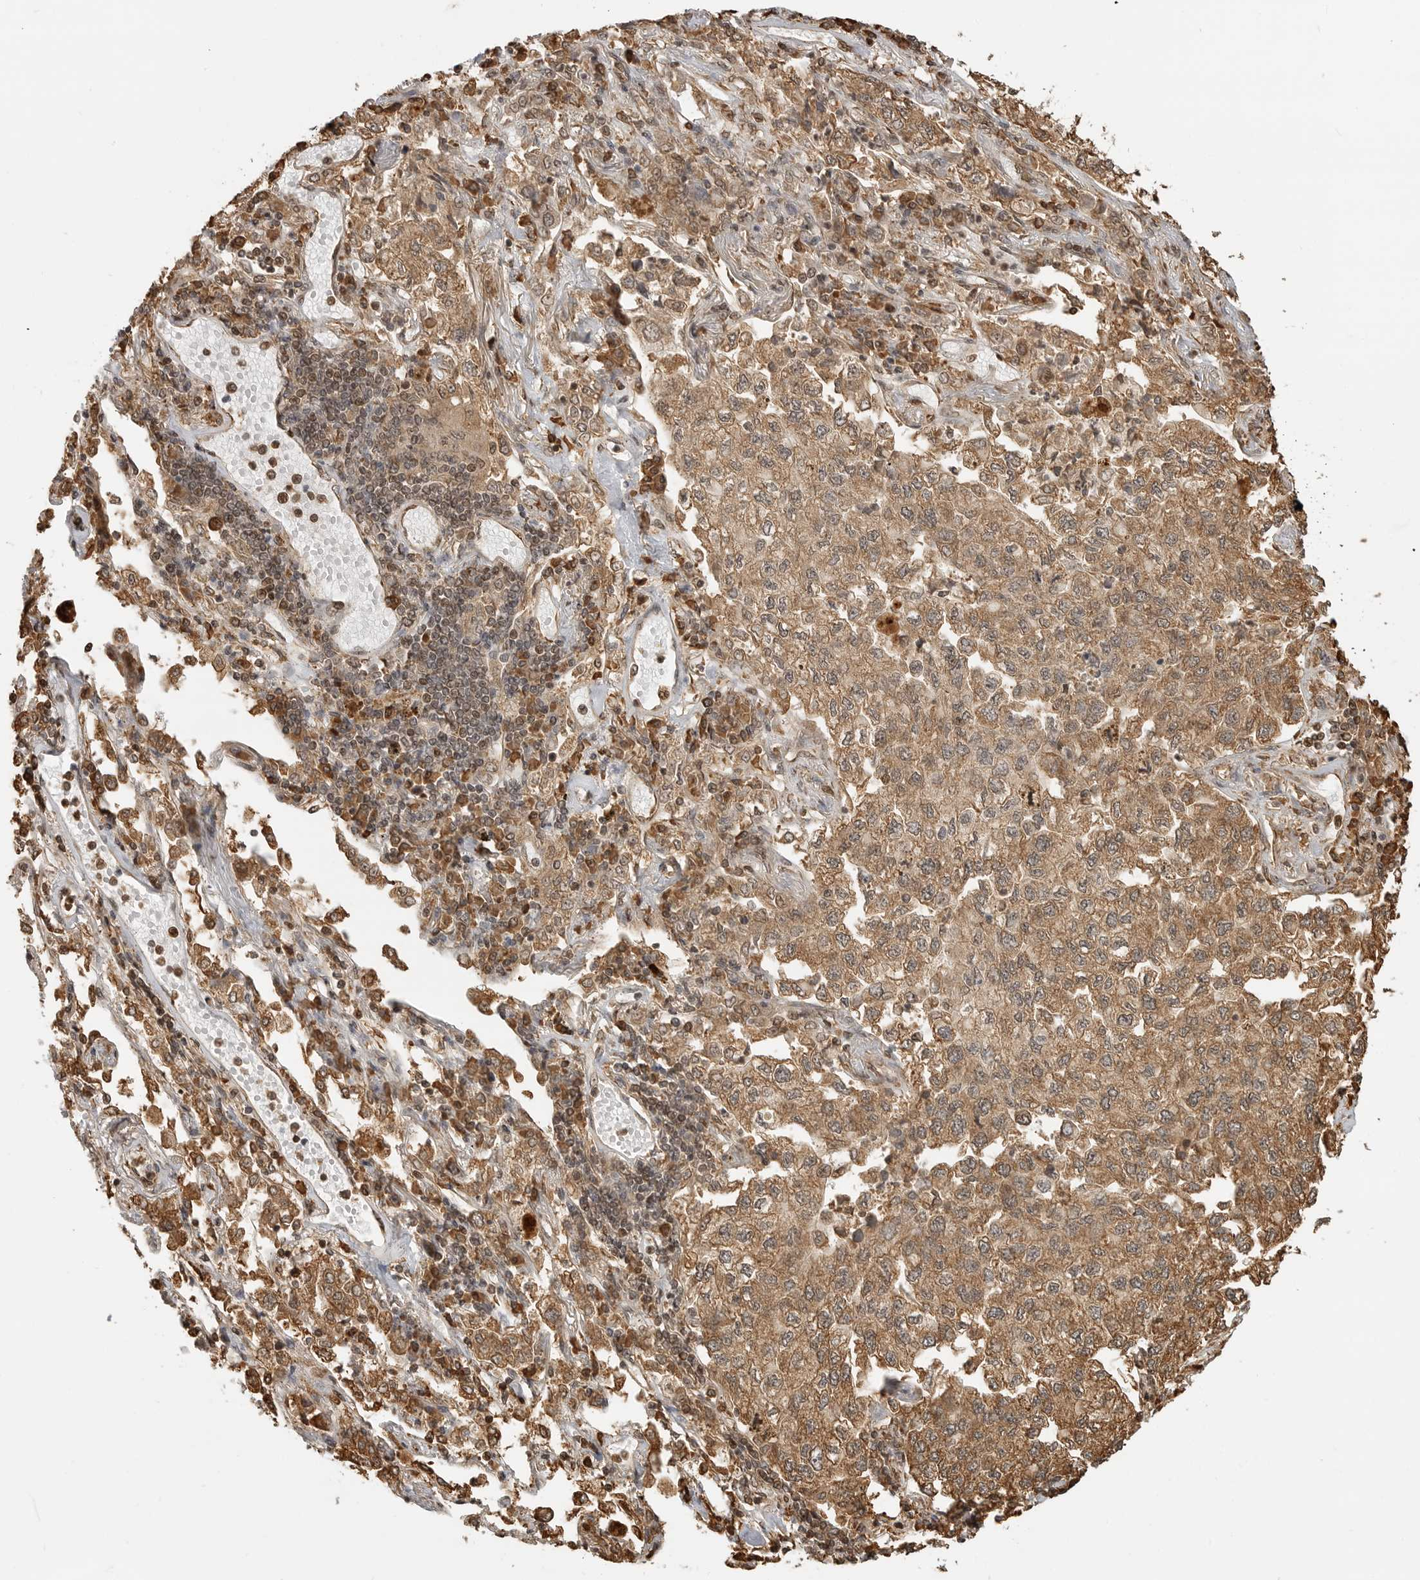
{"staining": {"intensity": "moderate", "quantity": ">75%", "location": "cytoplasmic/membranous,nuclear"}, "tissue": "lung cancer", "cell_type": "Tumor cells", "image_type": "cancer", "snomed": [{"axis": "morphology", "description": "Adenocarcinoma, NOS"}, {"axis": "topography", "description": "Lung"}], "caption": "Tumor cells display medium levels of moderate cytoplasmic/membranous and nuclear staining in about >75% of cells in human lung cancer.", "gene": "BMP2K", "patient": {"sex": "male", "age": 63}}